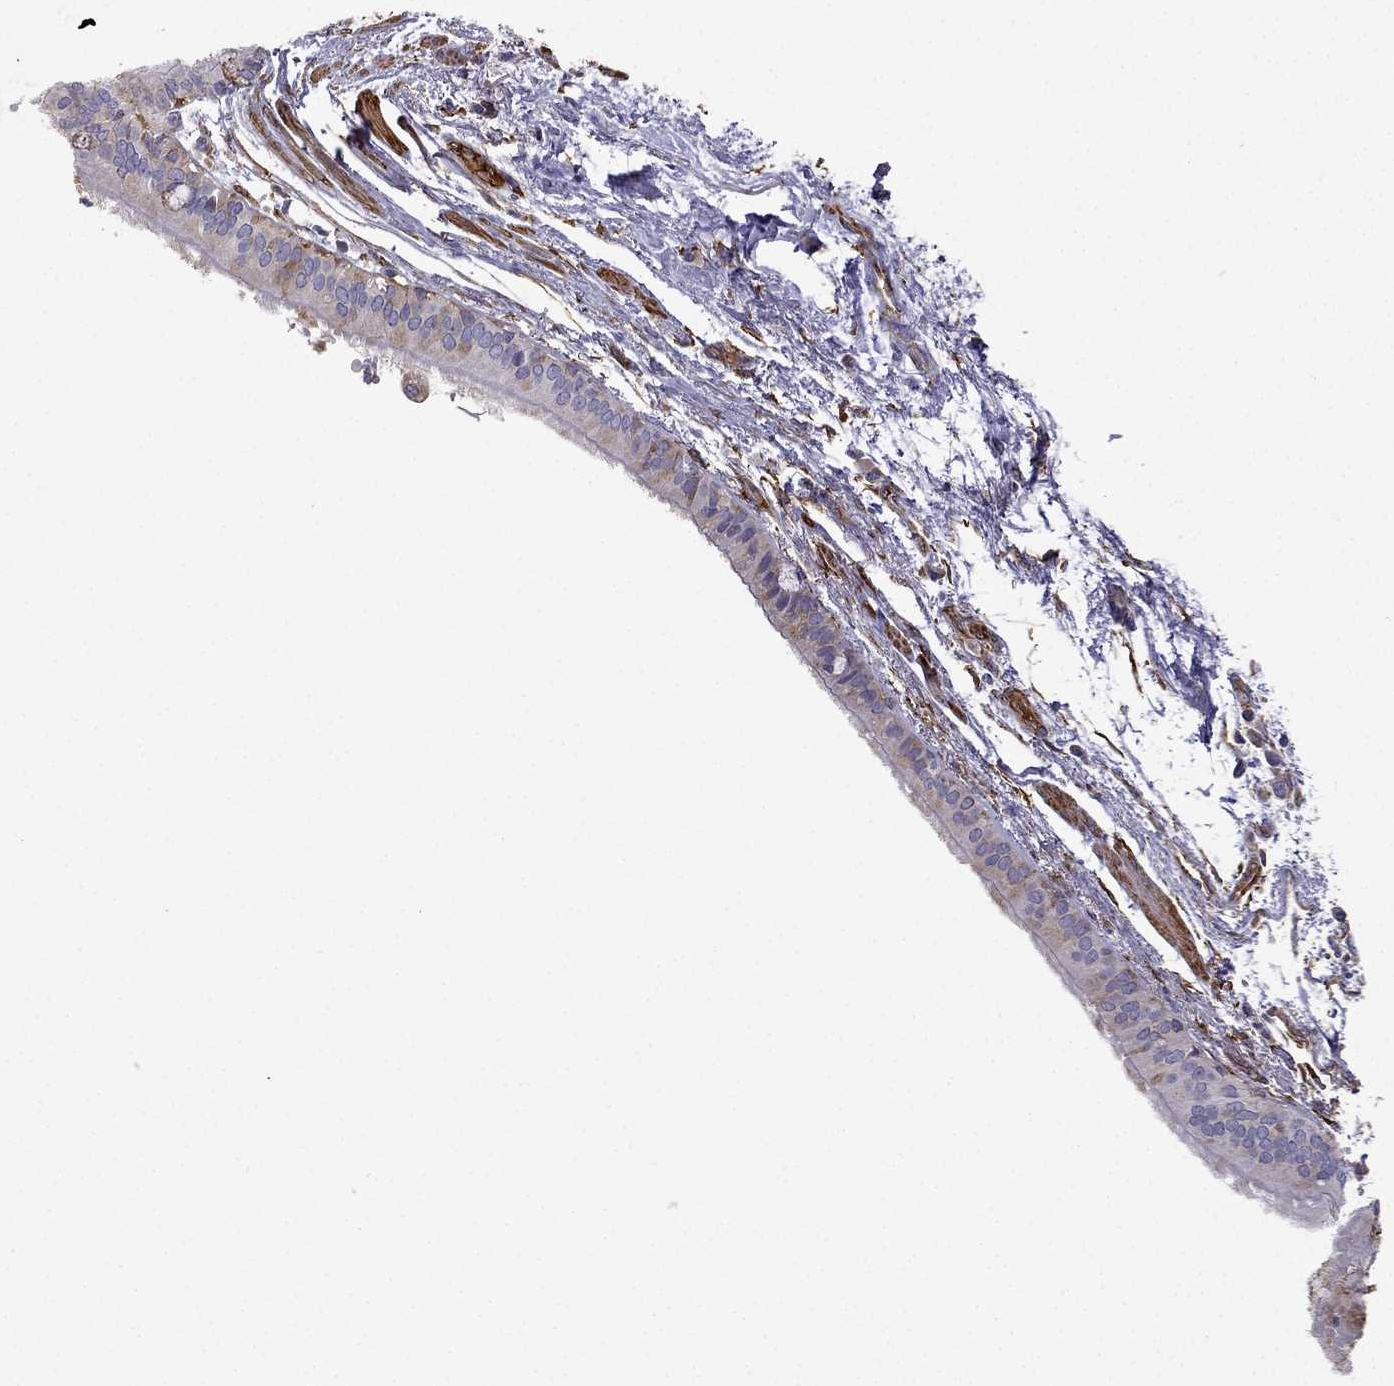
{"staining": {"intensity": "moderate", "quantity": "<25%", "location": "cytoplasmic/membranous"}, "tissue": "bronchus", "cell_type": "Respiratory epithelial cells", "image_type": "normal", "snomed": [{"axis": "morphology", "description": "Normal tissue, NOS"}, {"axis": "morphology", "description": "Squamous cell carcinoma, NOS"}, {"axis": "topography", "description": "Bronchus"}, {"axis": "topography", "description": "Lung"}], "caption": "Moderate cytoplasmic/membranous protein staining is identified in approximately <25% of respiratory epithelial cells in bronchus.", "gene": "MAP4", "patient": {"sex": "male", "age": 69}}